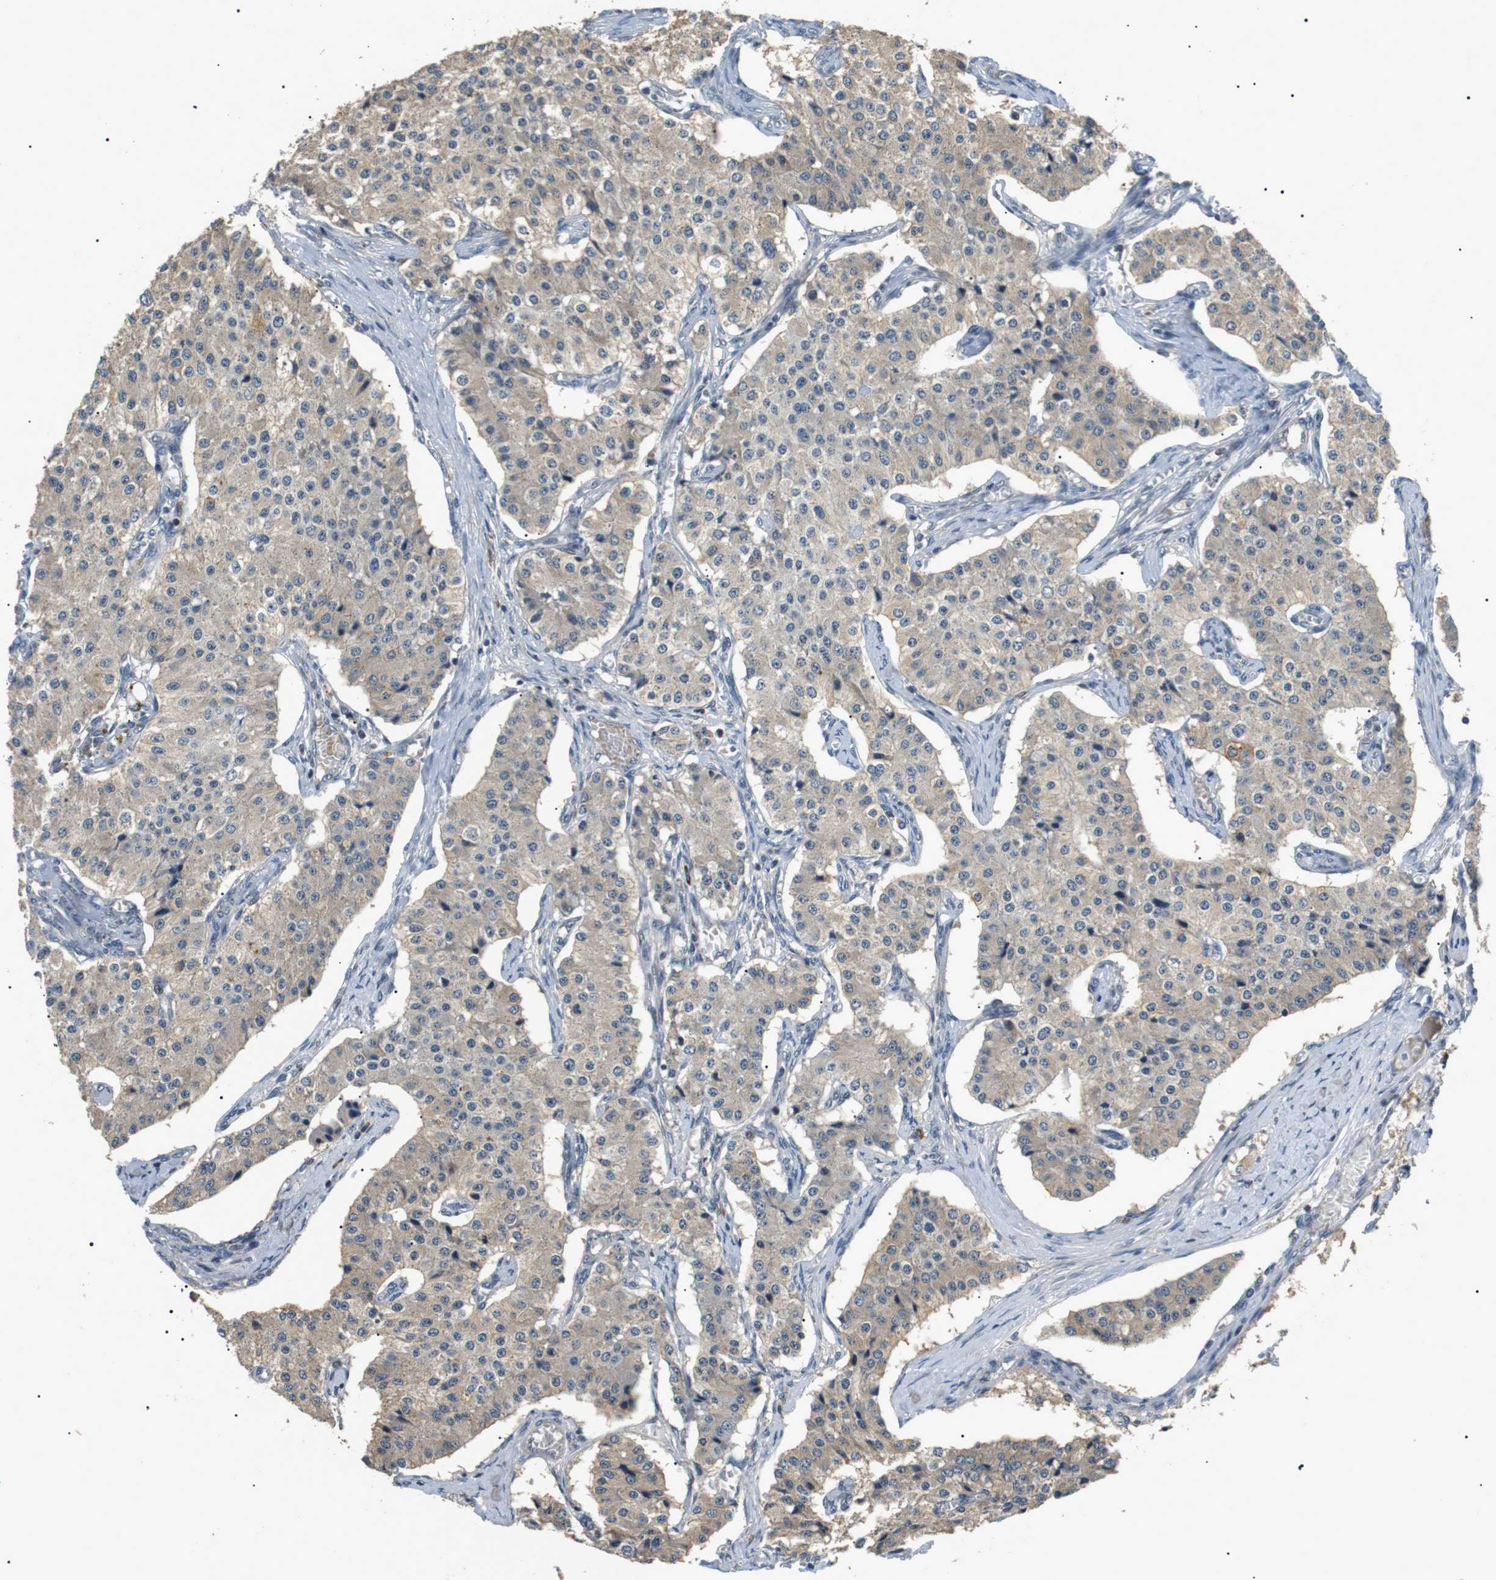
{"staining": {"intensity": "weak", "quantity": ">75%", "location": "cytoplasmic/membranous"}, "tissue": "carcinoid", "cell_type": "Tumor cells", "image_type": "cancer", "snomed": [{"axis": "morphology", "description": "Carcinoid, malignant, NOS"}, {"axis": "topography", "description": "Colon"}], "caption": "There is low levels of weak cytoplasmic/membranous expression in tumor cells of carcinoid (malignant), as demonstrated by immunohistochemical staining (brown color).", "gene": "HSPA13", "patient": {"sex": "female", "age": 52}}